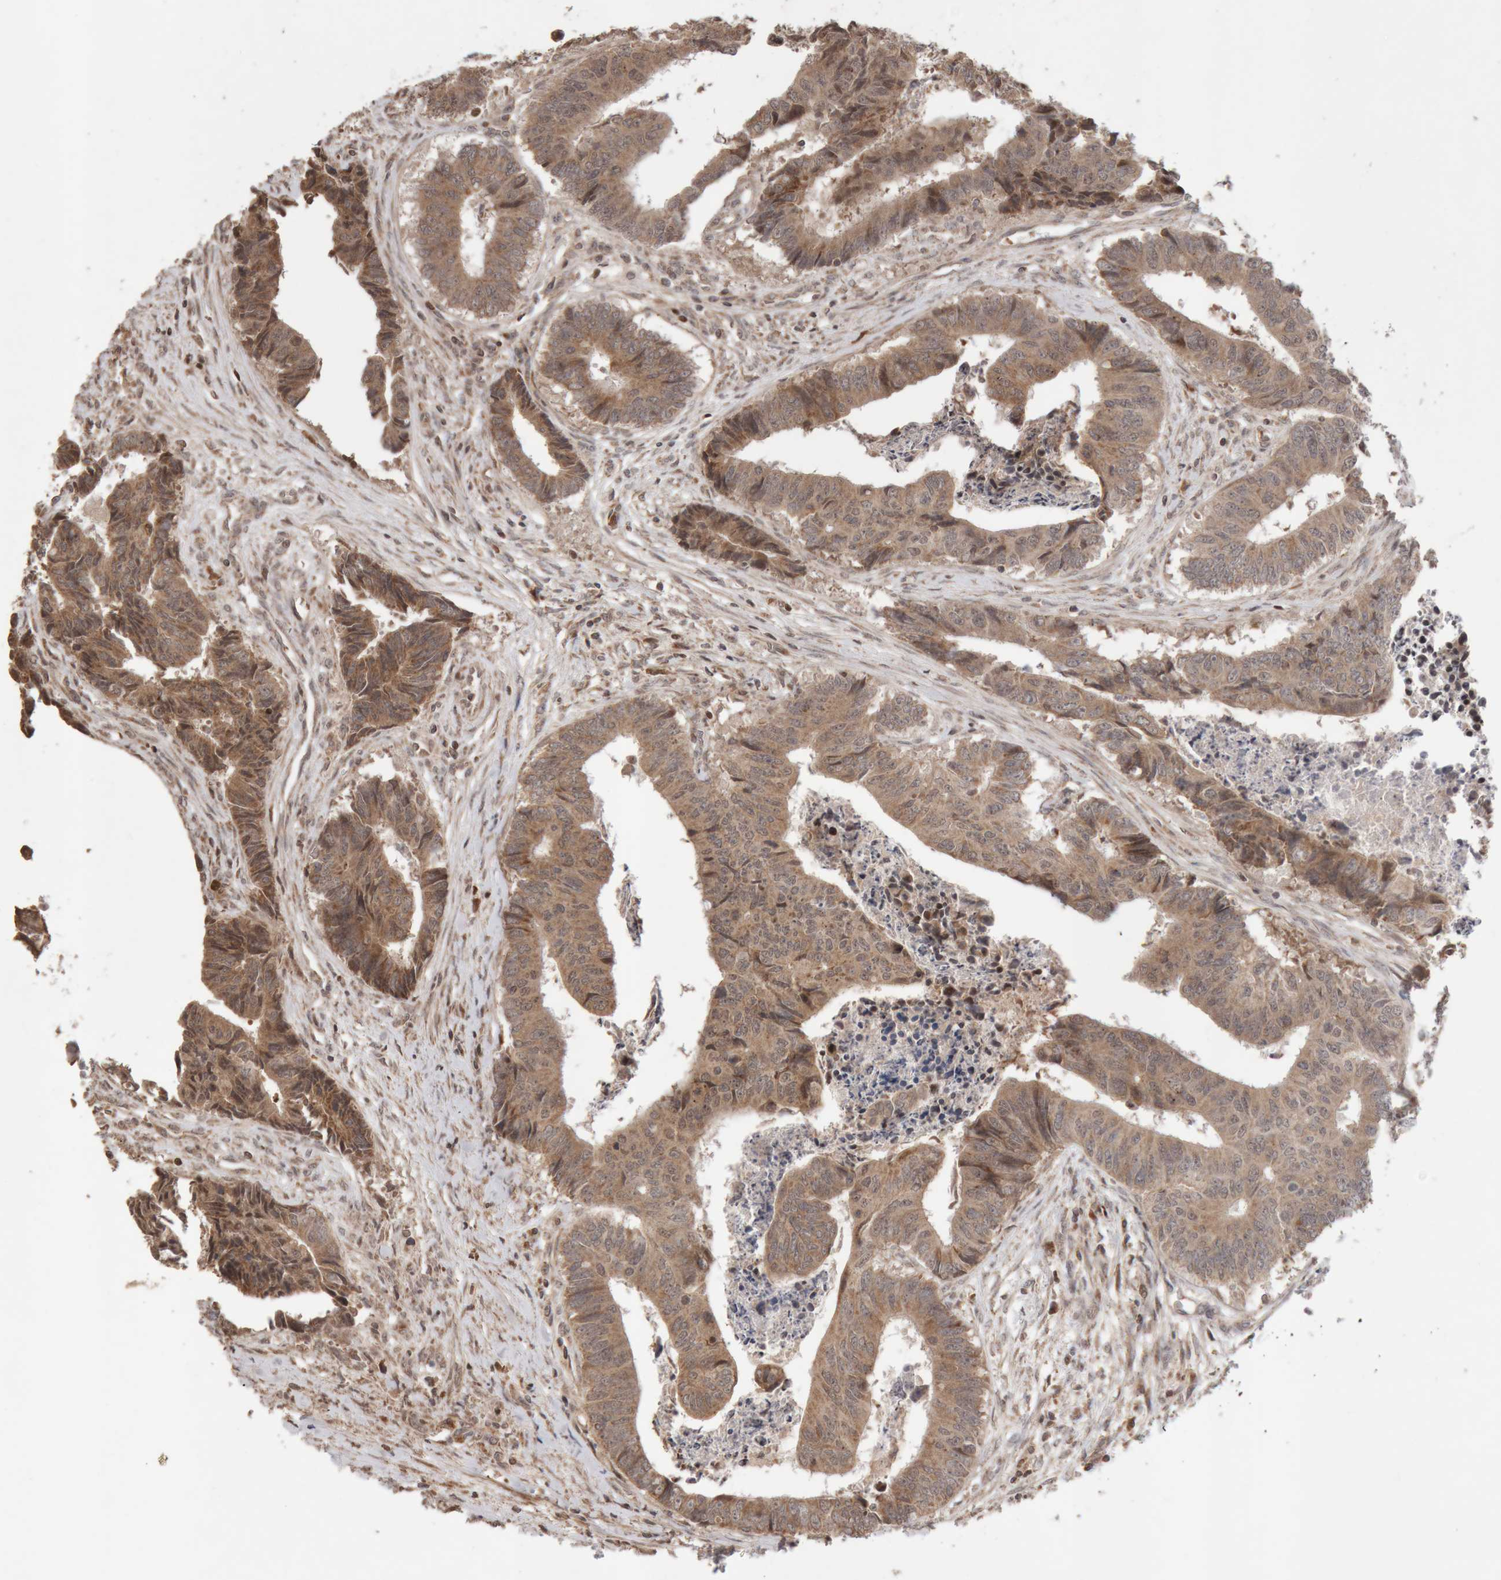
{"staining": {"intensity": "moderate", "quantity": ">75%", "location": "cytoplasmic/membranous"}, "tissue": "colorectal cancer", "cell_type": "Tumor cells", "image_type": "cancer", "snomed": [{"axis": "morphology", "description": "Adenocarcinoma, NOS"}, {"axis": "topography", "description": "Rectum"}], "caption": "Tumor cells show moderate cytoplasmic/membranous expression in about >75% of cells in colorectal adenocarcinoma.", "gene": "KIF21B", "patient": {"sex": "male", "age": 84}}